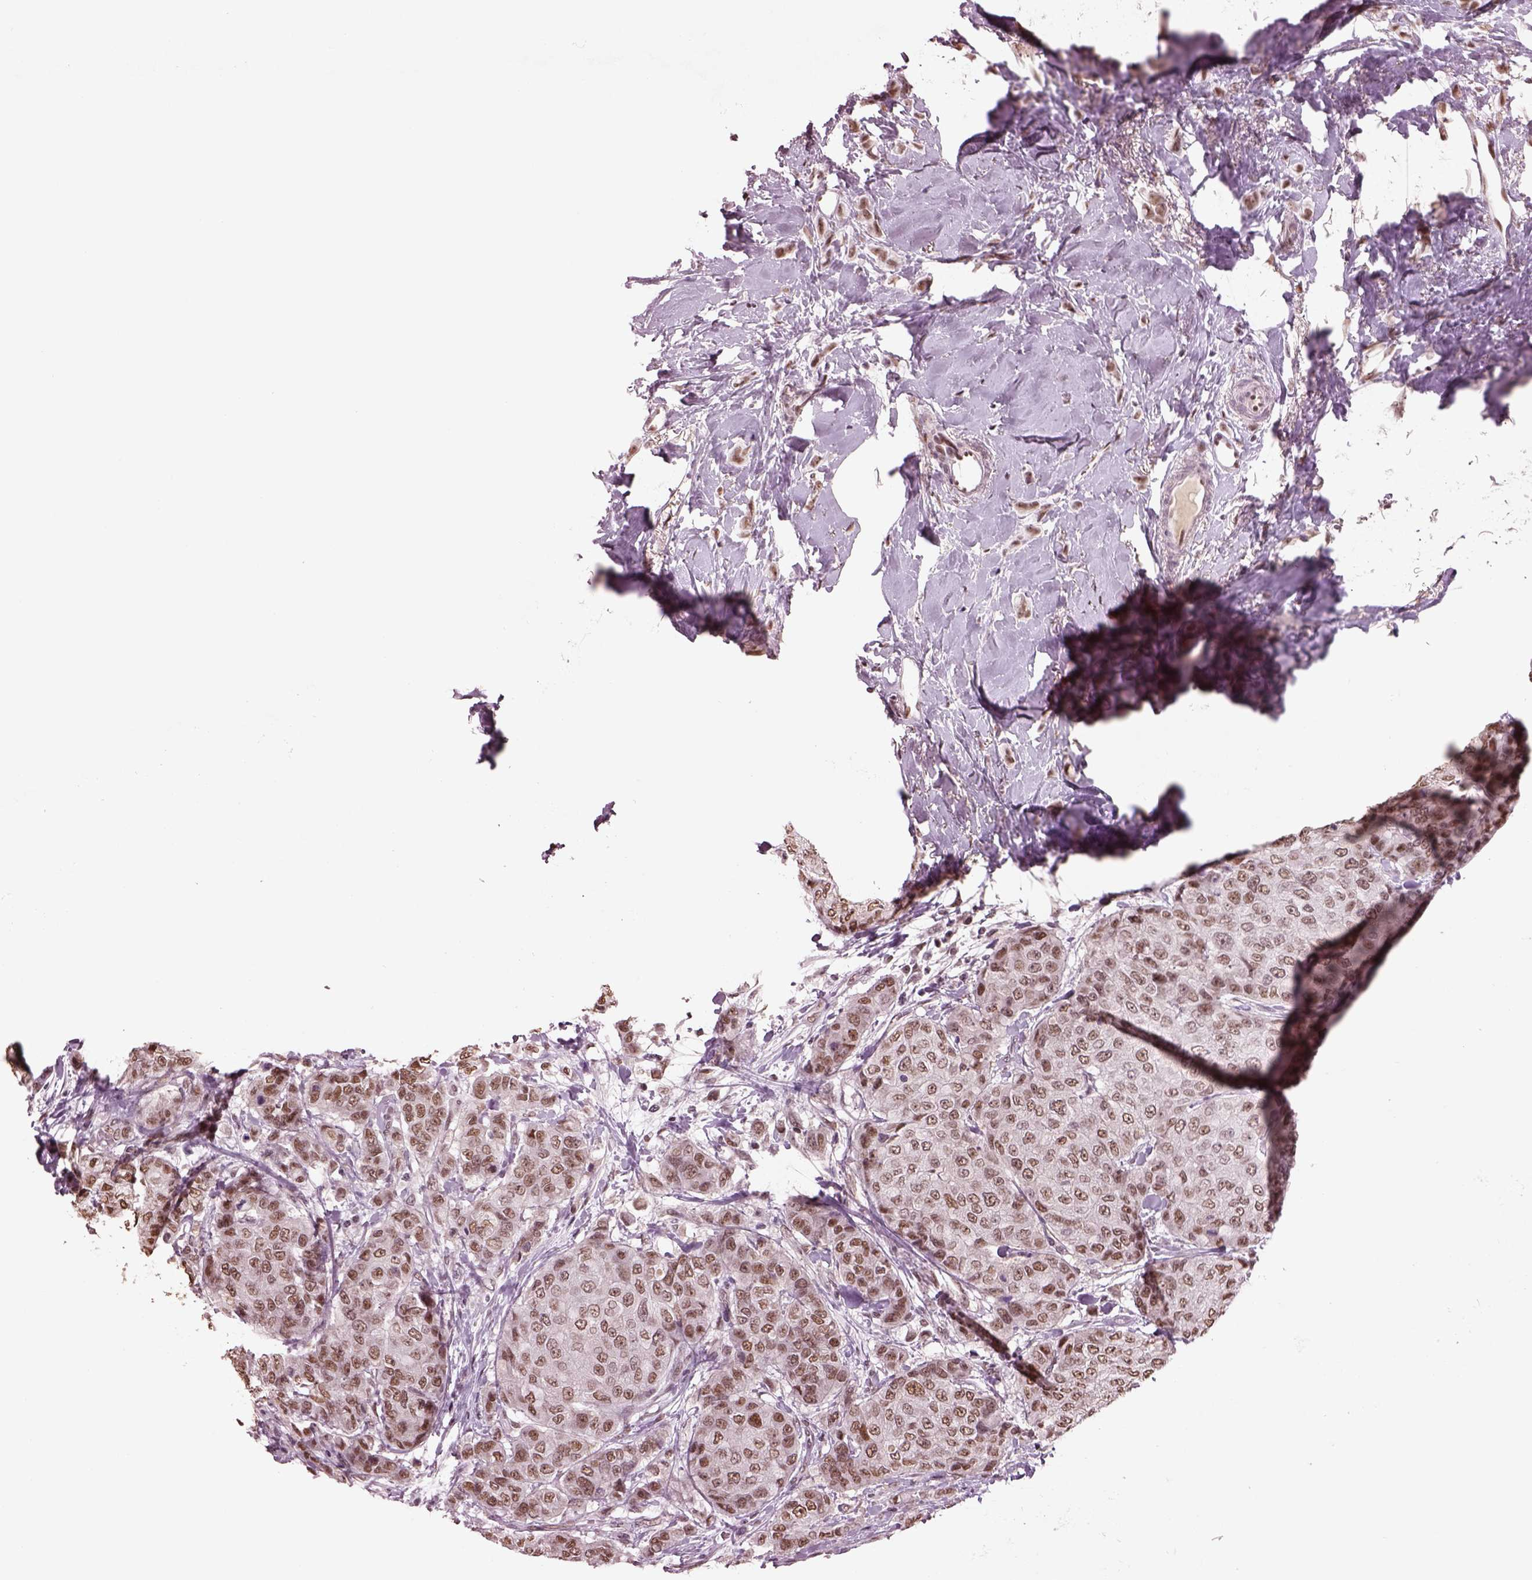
{"staining": {"intensity": "moderate", "quantity": ">75%", "location": "nuclear"}, "tissue": "breast cancer", "cell_type": "Tumor cells", "image_type": "cancer", "snomed": [{"axis": "morphology", "description": "Duct carcinoma"}, {"axis": "topography", "description": "Breast"}], "caption": "Immunohistochemistry (IHC) of human breast invasive ductal carcinoma exhibits medium levels of moderate nuclear positivity in approximately >75% of tumor cells. (Stains: DAB in brown, nuclei in blue, Microscopy: brightfield microscopy at high magnification).", "gene": "SEPHS1", "patient": {"sex": "female", "age": 27}}